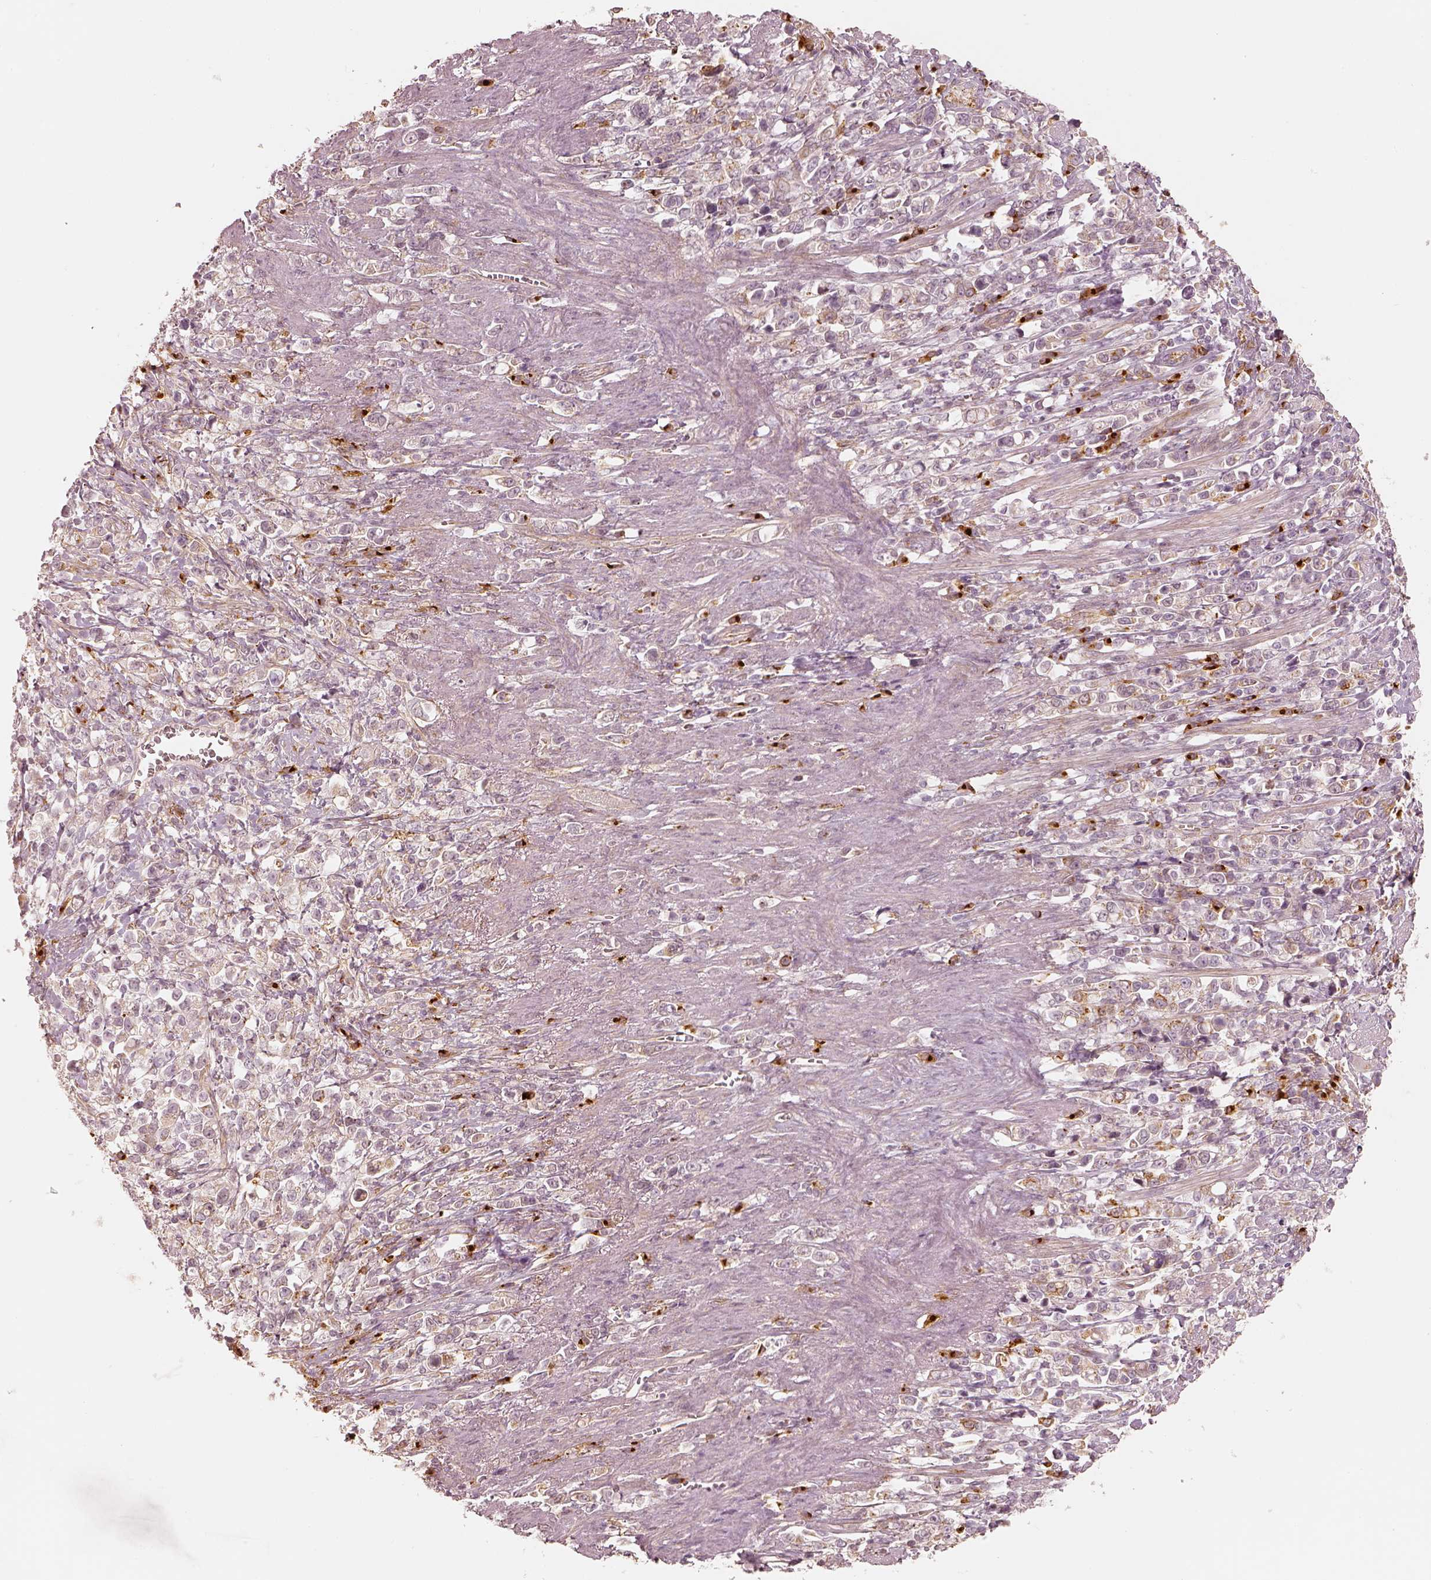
{"staining": {"intensity": "moderate", "quantity": "<25%", "location": "cytoplasmic/membranous"}, "tissue": "stomach cancer", "cell_type": "Tumor cells", "image_type": "cancer", "snomed": [{"axis": "morphology", "description": "Adenocarcinoma, NOS"}, {"axis": "topography", "description": "Stomach"}], "caption": "Immunohistochemical staining of stomach cancer (adenocarcinoma) exhibits moderate cytoplasmic/membranous protein staining in approximately <25% of tumor cells. (Brightfield microscopy of DAB IHC at high magnification).", "gene": "GORASP2", "patient": {"sex": "male", "age": 63}}